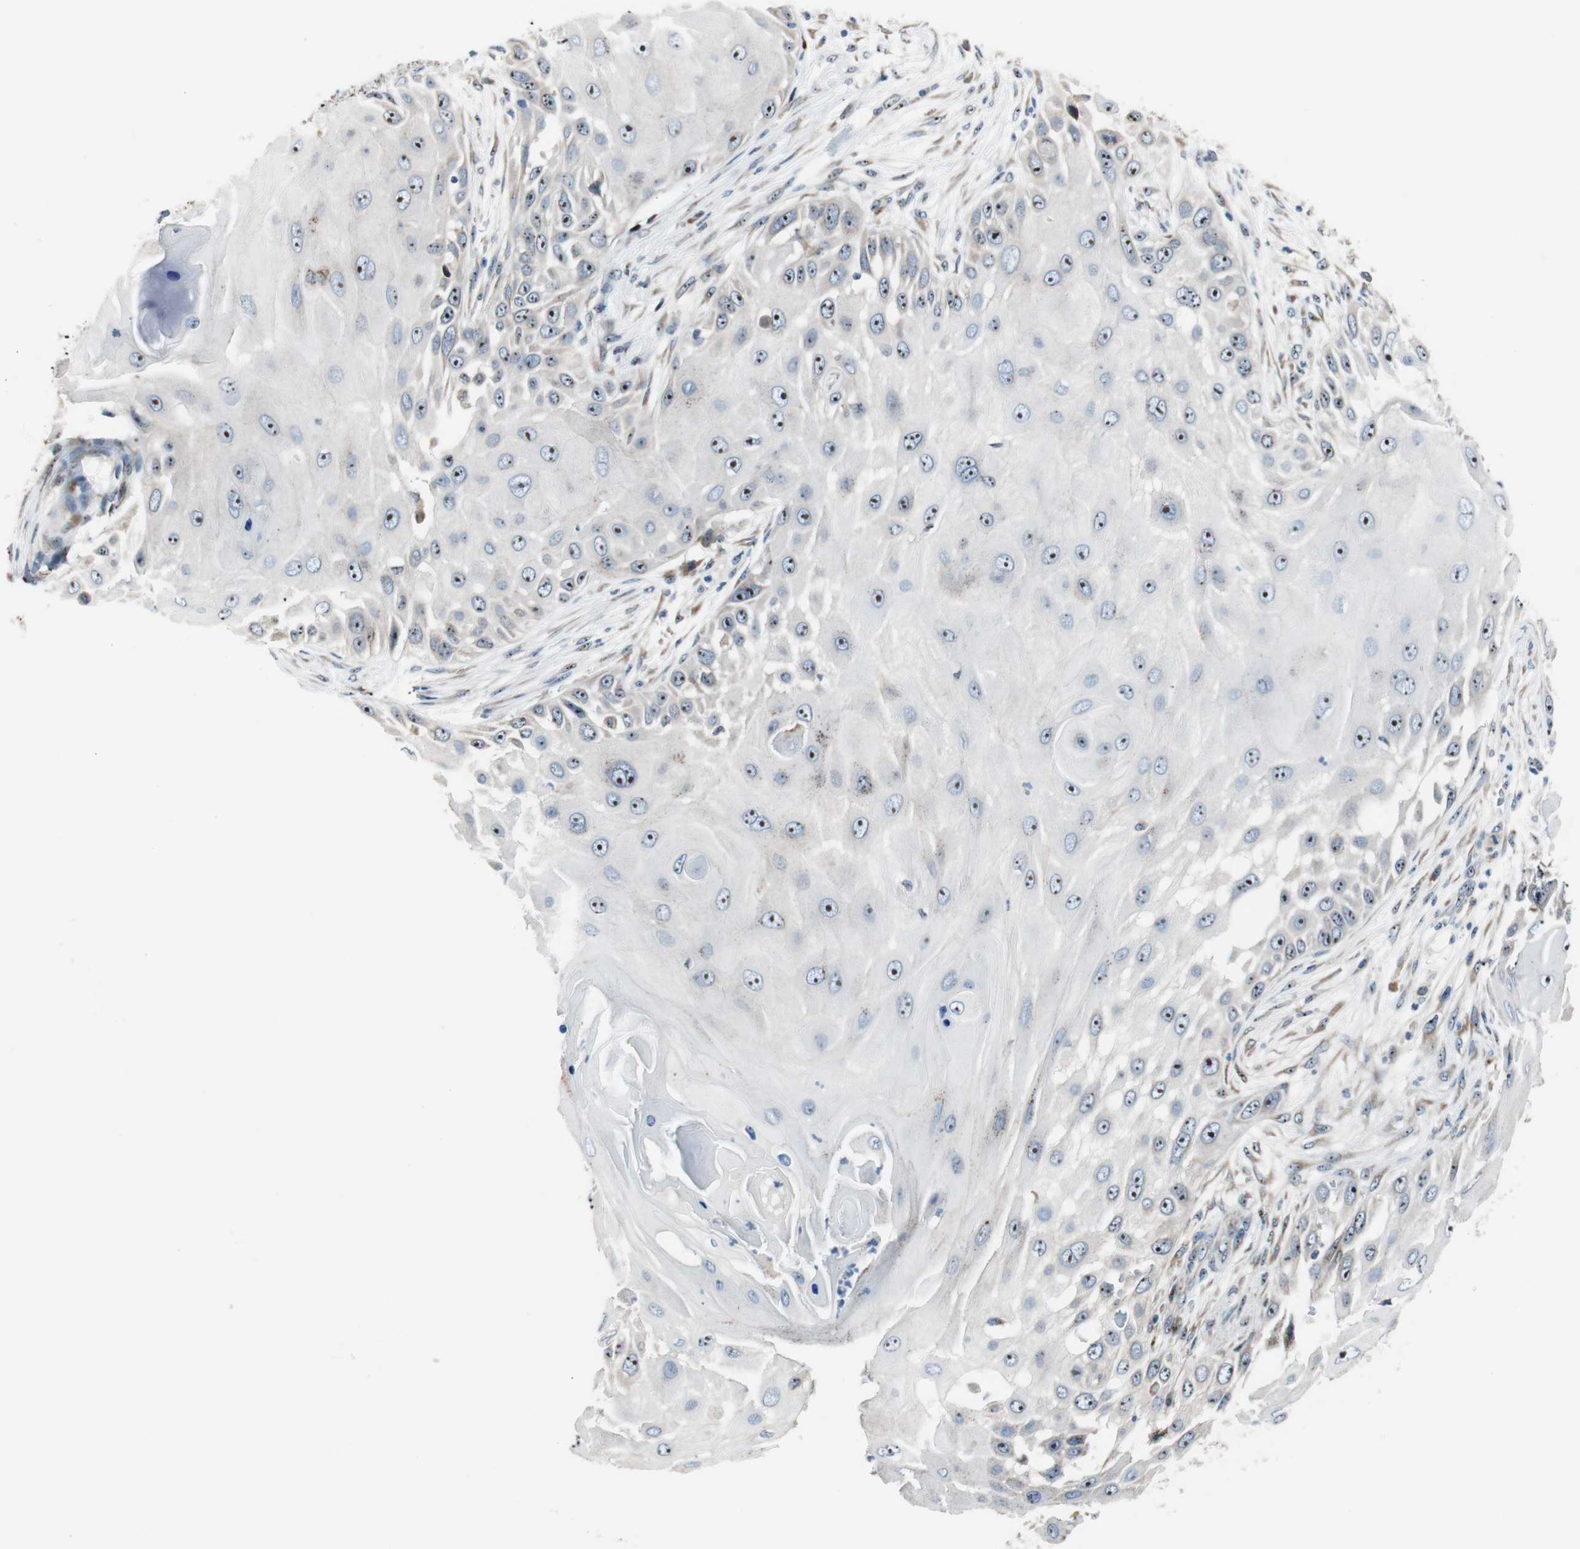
{"staining": {"intensity": "weak", "quantity": ">75%", "location": "cytoplasmic/membranous"}, "tissue": "skin cancer", "cell_type": "Tumor cells", "image_type": "cancer", "snomed": [{"axis": "morphology", "description": "Squamous cell carcinoma, NOS"}, {"axis": "topography", "description": "Skin"}], "caption": "Immunohistochemical staining of human skin cancer (squamous cell carcinoma) reveals low levels of weak cytoplasmic/membranous staining in approximately >75% of tumor cells.", "gene": "TMED7", "patient": {"sex": "female", "age": 44}}